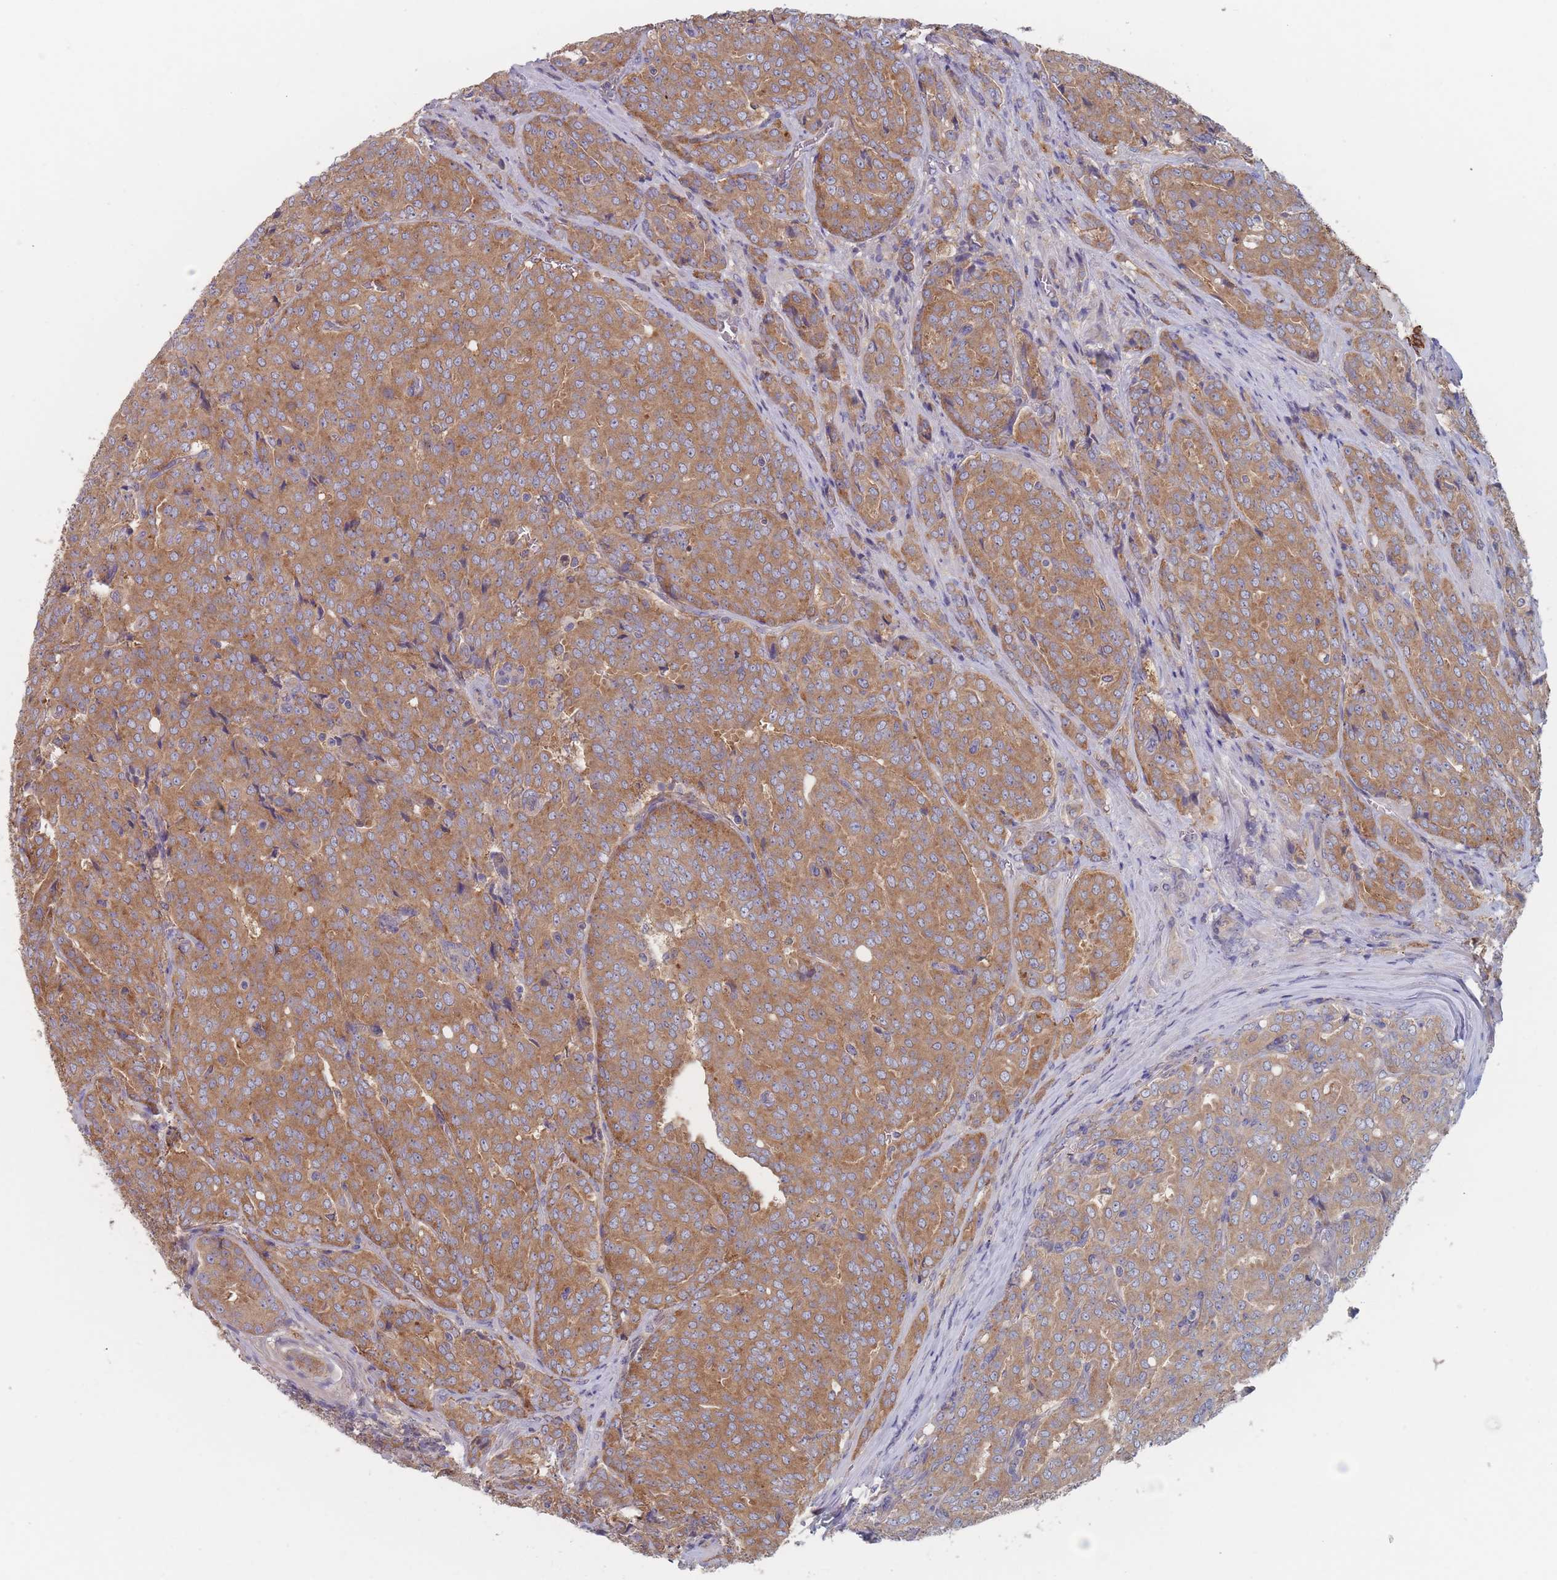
{"staining": {"intensity": "moderate", "quantity": ">75%", "location": "cytoplasmic/membranous"}, "tissue": "prostate cancer", "cell_type": "Tumor cells", "image_type": "cancer", "snomed": [{"axis": "morphology", "description": "Adenocarcinoma, High grade"}, {"axis": "topography", "description": "Prostate"}], "caption": "DAB (3,3'-diaminobenzidine) immunohistochemical staining of prostate high-grade adenocarcinoma exhibits moderate cytoplasmic/membranous protein expression in approximately >75% of tumor cells.", "gene": "EFCC1", "patient": {"sex": "male", "age": 68}}